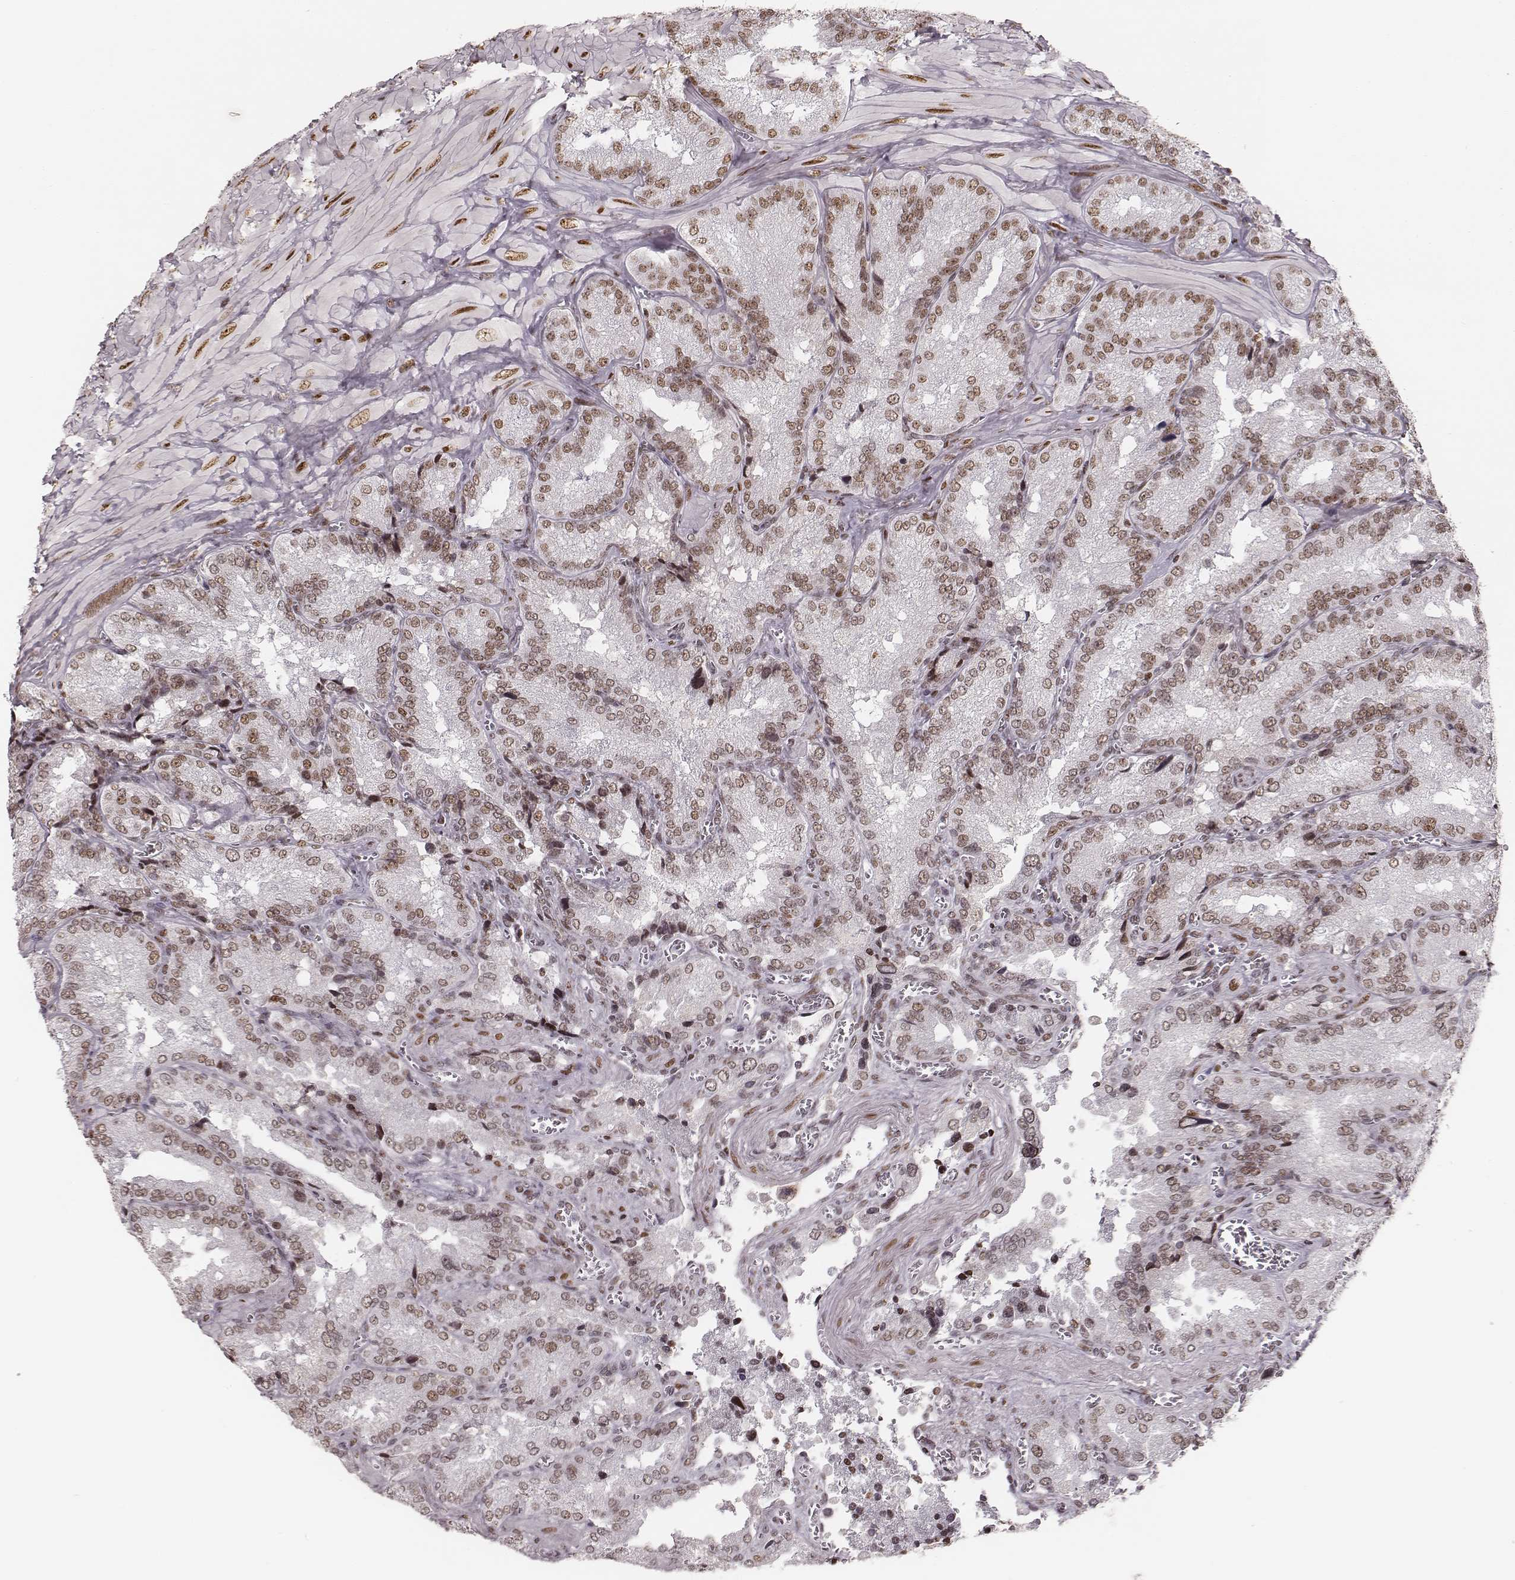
{"staining": {"intensity": "moderate", "quantity": ">75%", "location": "nuclear"}, "tissue": "seminal vesicle", "cell_type": "Glandular cells", "image_type": "normal", "snomed": [{"axis": "morphology", "description": "Normal tissue, NOS"}, {"axis": "topography", "description": "Seminal veicle"}], "caption": "Human seminal vesicle stained with a protein marker demonstrates moderate staining in glandular cells.", "gene": "PARP1", "patient": {"sex": "male", "age": 37}}